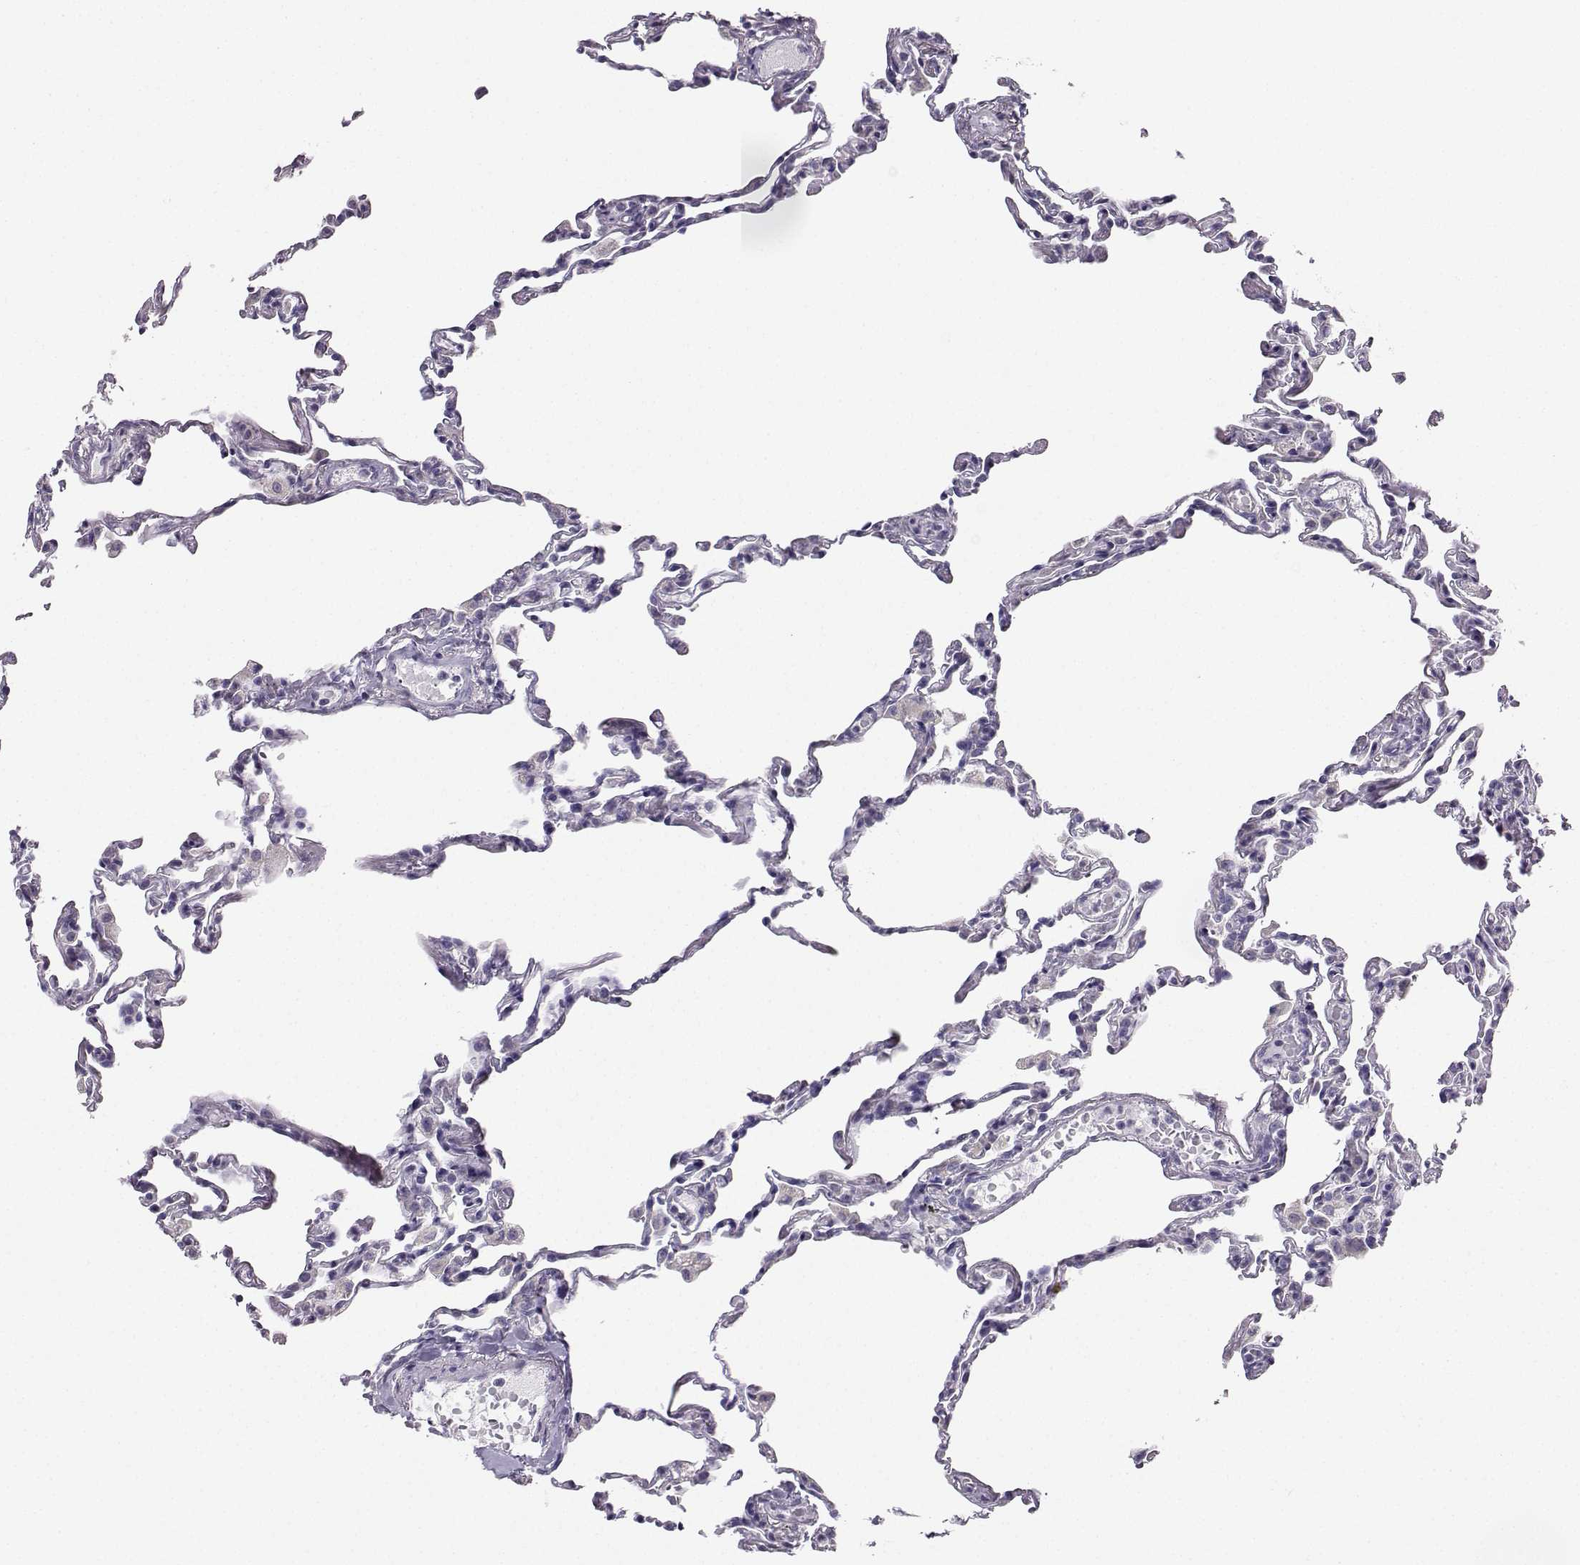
{"staining": {"intensity": "negative", "quantity": "none", "location": "none"}, "tissue": "lung", "cell_type": "Alveolar cells", "image_type": "normal", "snomed": [{"axis": "morphology", "description": "Normal tissue, NOS"}, {"axis": "topography", "description": "Lung"}], "caption": "Immunohistochemistry (IHC) image of normal lung: human lung stained with DAB exhibits no significant protein staining in alveolar cells. (Brightfield microscopy of DAB immunohistochemistry at high magnification).", "gene": "AVP", "patient": {"sex": "female", "age": 57}}